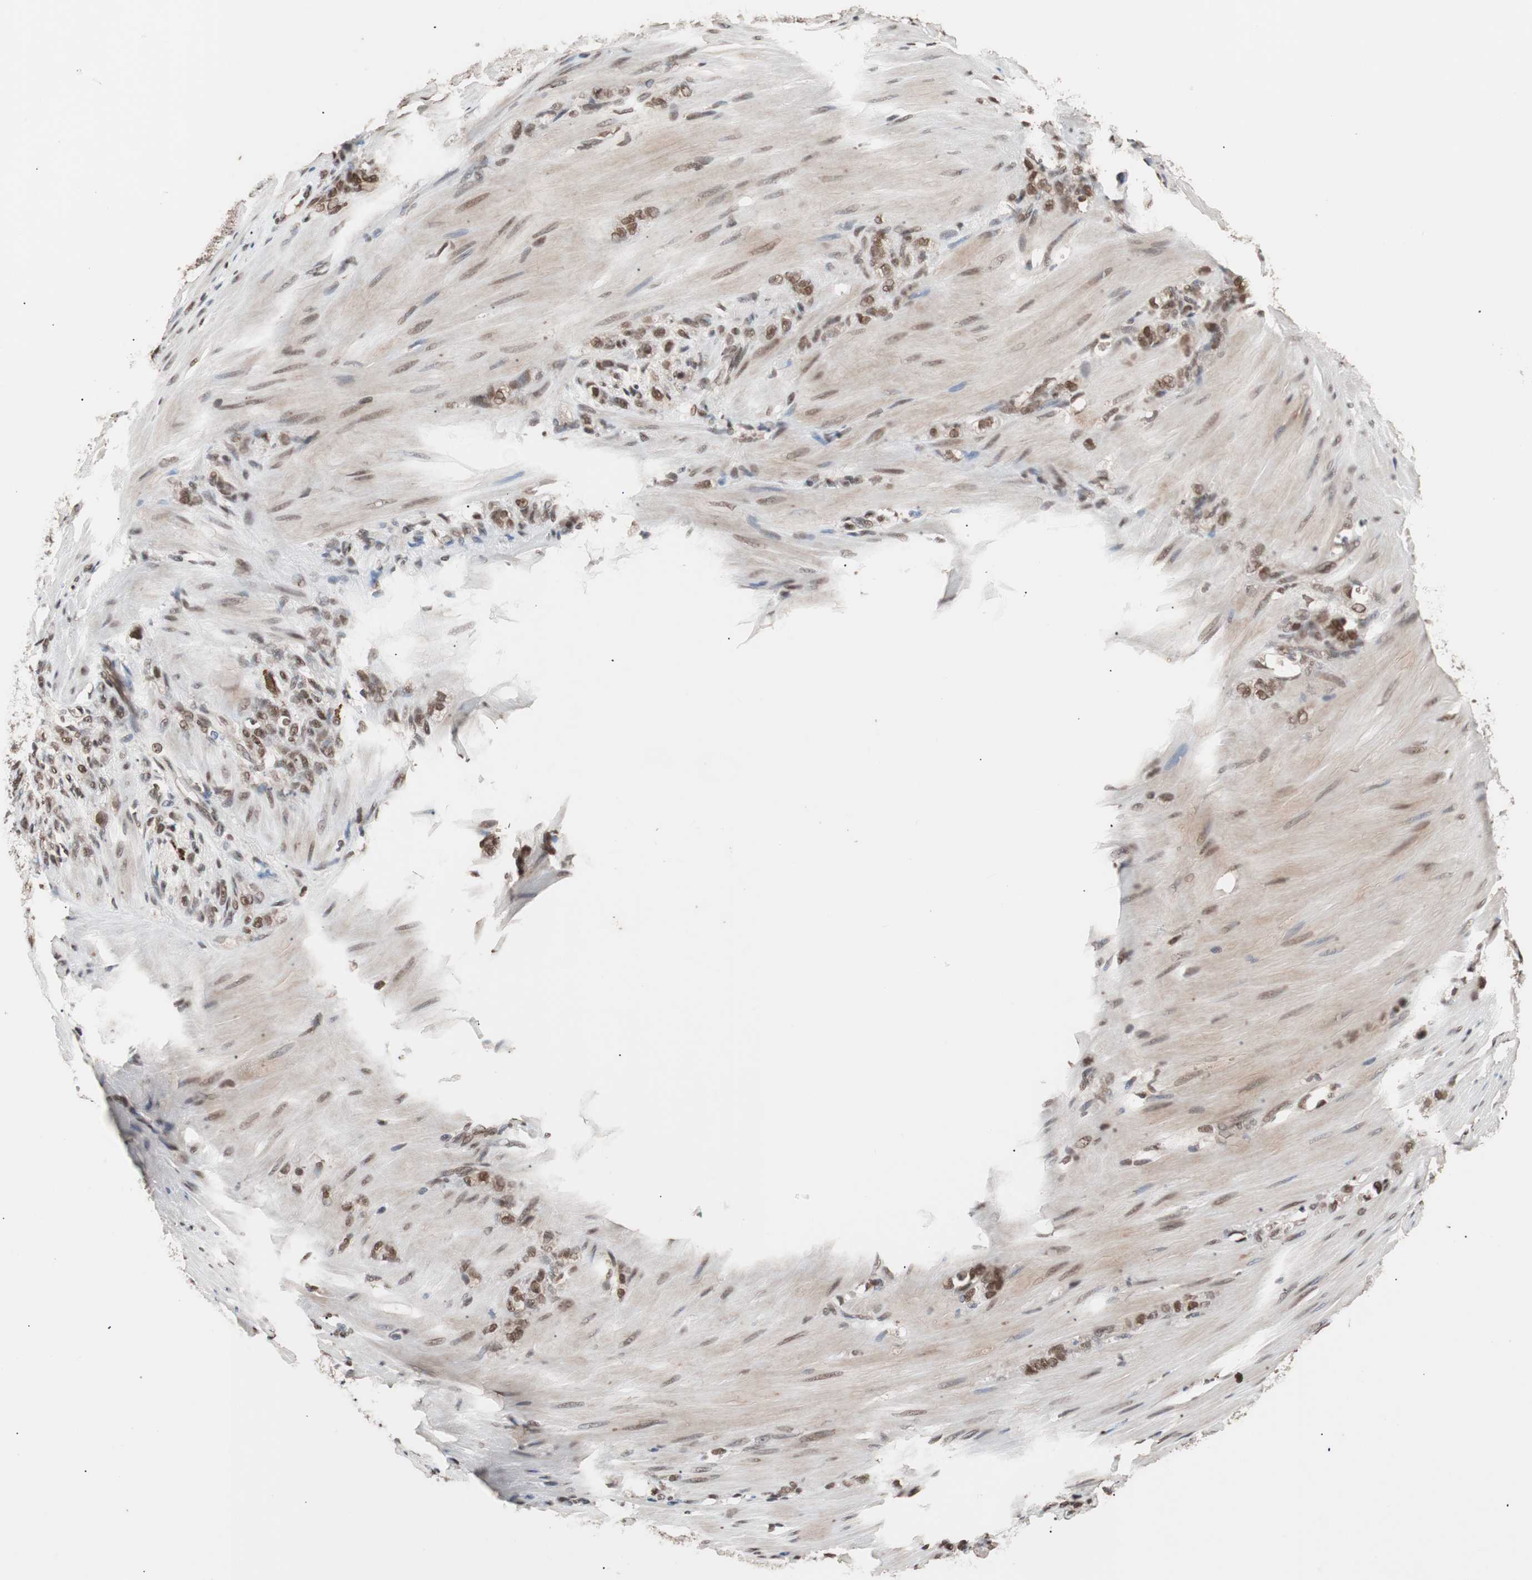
{"staining": {"intensity": "moderate", "quantity": ">75%", "location": "nuclear"}, "tissue": "stomach cancer", "cell_type": "Tumor cells", "image_type": "cancer", "snomed": [{"axis": "morphology", "description": "Adenocarcinoma, NOS"}, {"axis": "topography", "description": "Stomach"}], "caption": "The immunohistochemical stain labels moderate nuclear staining in tumor cells of adenocarcinoma (stomach) tissue. (brown staining indicates protein expression, while blue staining denotes nuclei).", "gene": "CHAMP1", "patient": {"sex": "male", "age": 82}}